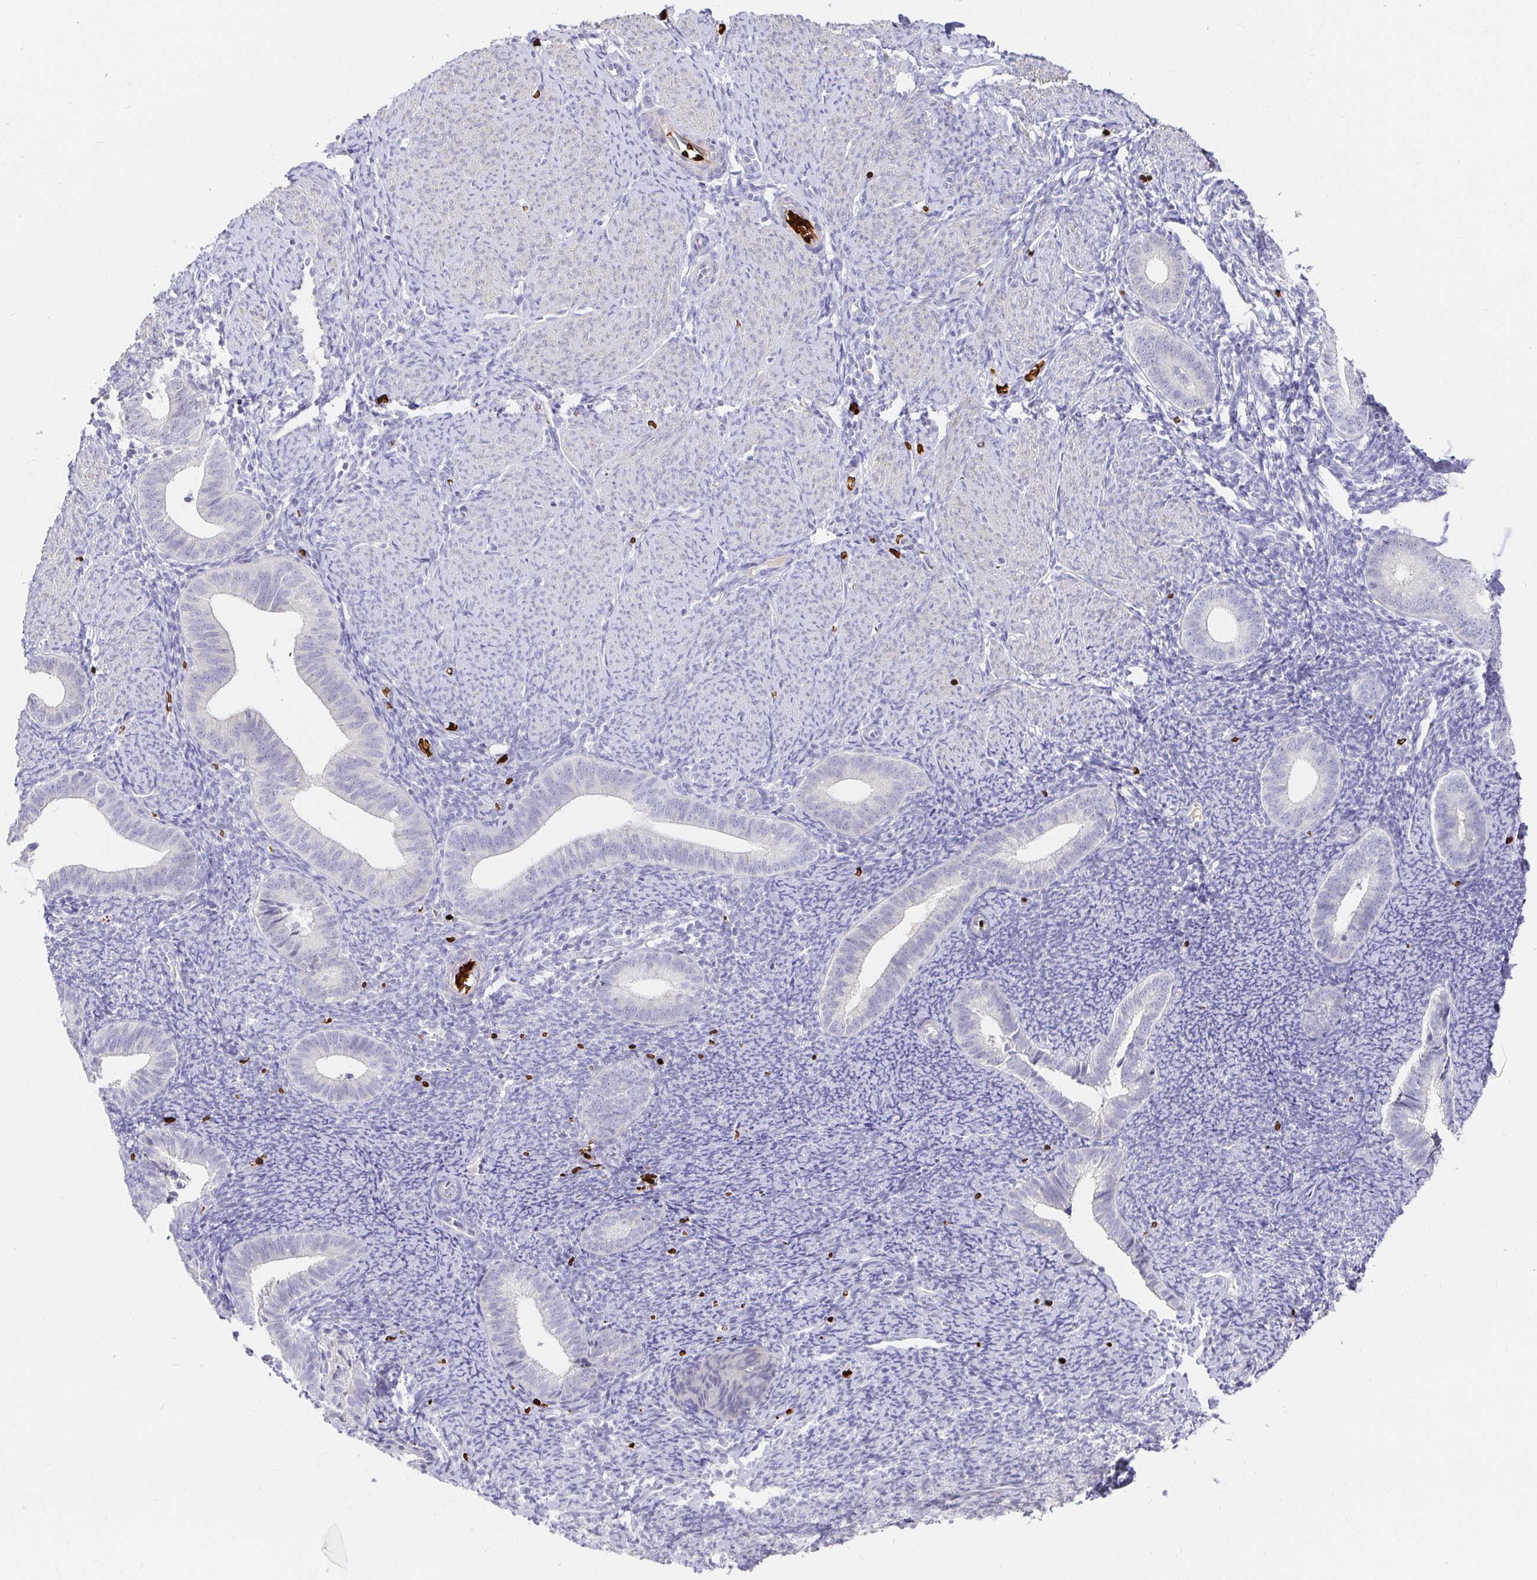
{"staining": {"intensity": "negative", "quantity": "none", "location": "none"}, "tissue": "endometrium", "cell_type": "Cells in endometrial stroma", "image_type": "normal", "snomed": [{"axis": "morphology", "description": "Normal tissue, NOS"}, {"axis": "topography", "description": "Endometrium"}], "caption": "Cells in endometrial stroma show no significant staining in normal endometrium. (DAB (3,3'-diaminobenzidine) immunohistochemistry, high magnification).", "gene": "FGF21", "patient": {"sex": "female", "age": 39}}